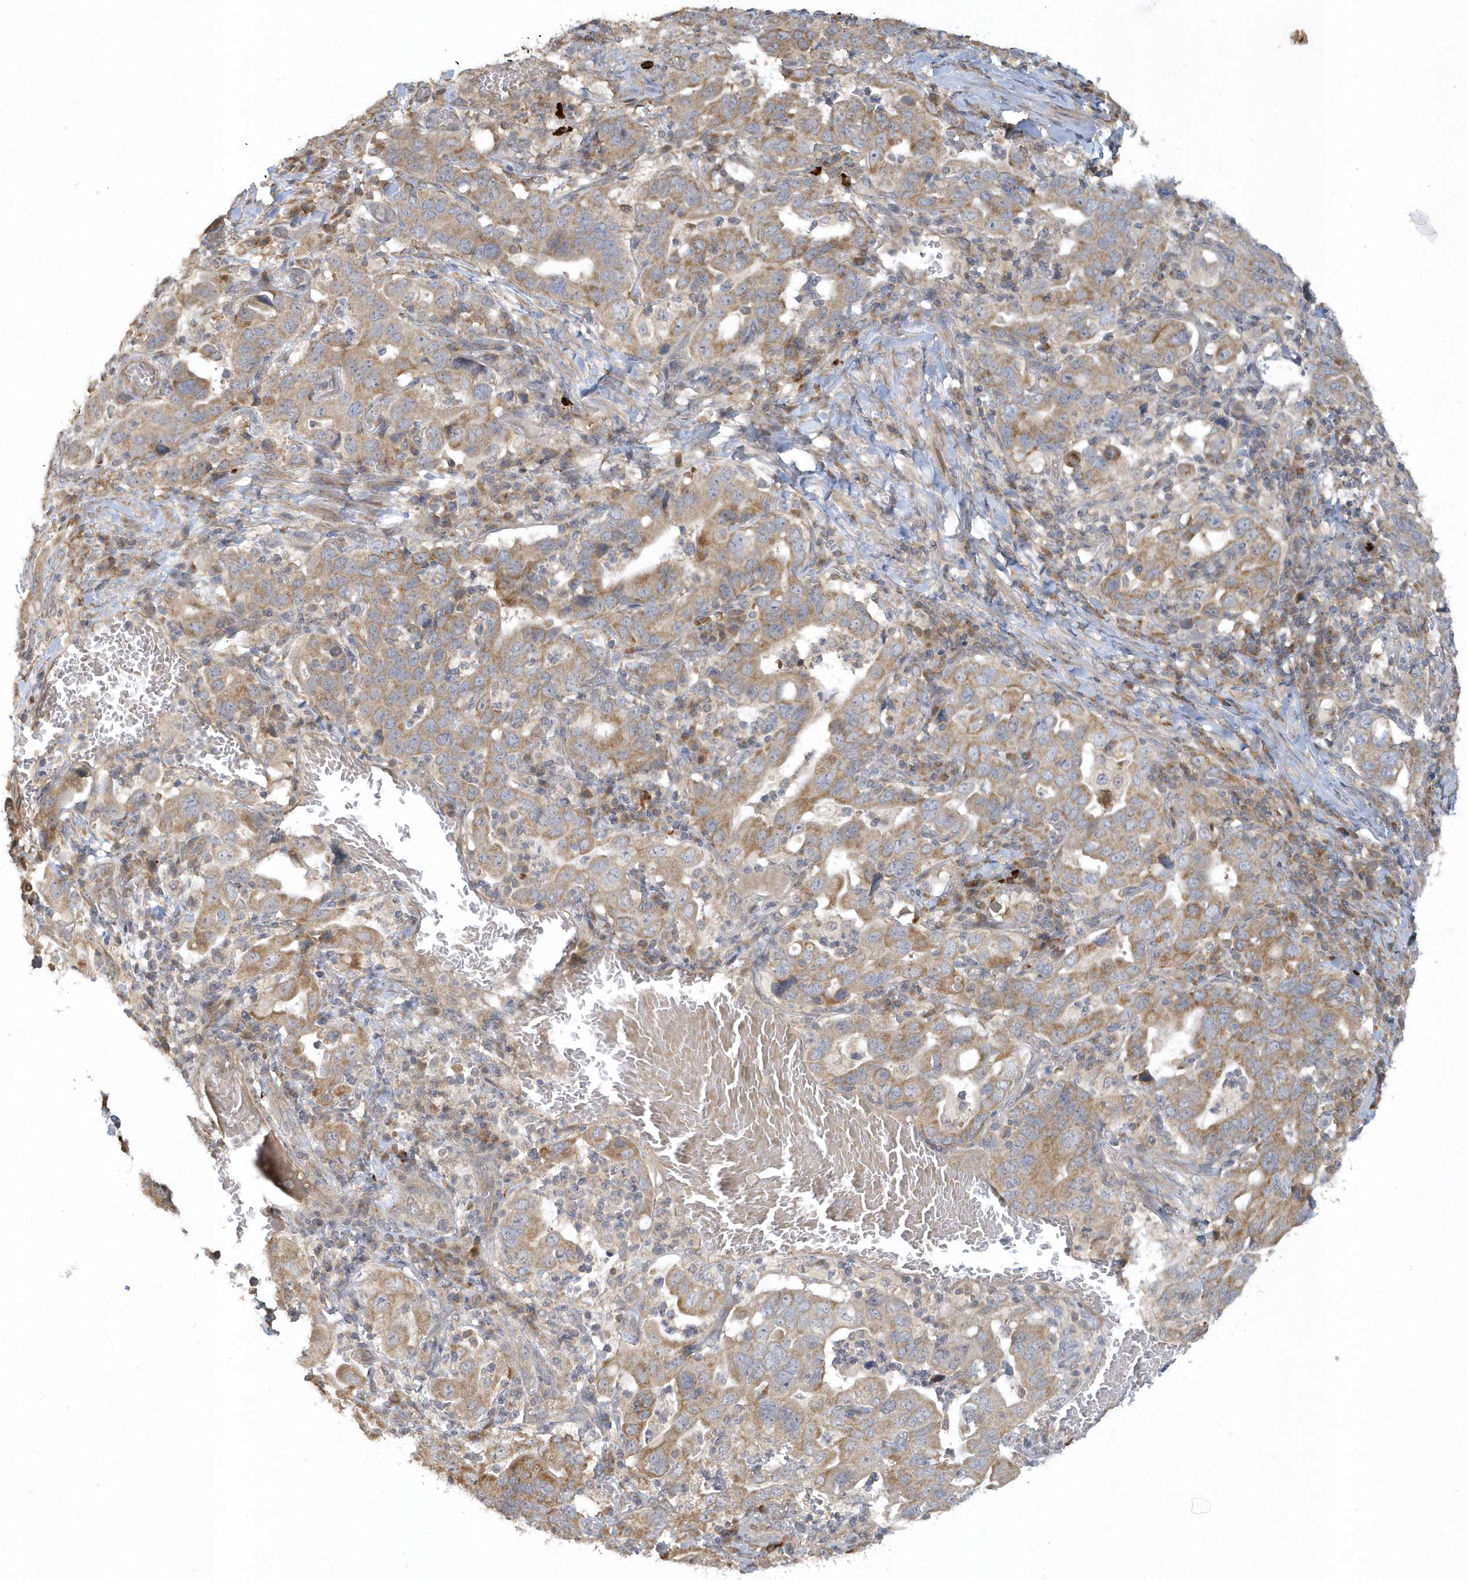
{"staining": {"intensity": "moderate", "quantity": ">75%", "location": "cytoplasmic/membranous"}, "tissue": "stomach cancer", "cell_type": "Tumor cells", "image_type": "cancer", "snomed": [{"axis": "morphology", "description": "Adenocarcinoma, NOS"}, {"axis": "topography", "description": "Stomach, upper"}], "caption": "Adenocarcinoma (stomach) tissue demonstrates moderate cytoplasmic/membranous staining in approximately >75% of tumor cells, visualized by immunohistochemistry. The protein is shown in brown color, while the nuclei are stained blue.", "gene": "THG1L", "patient": {"sex": "male", "age": 62}}